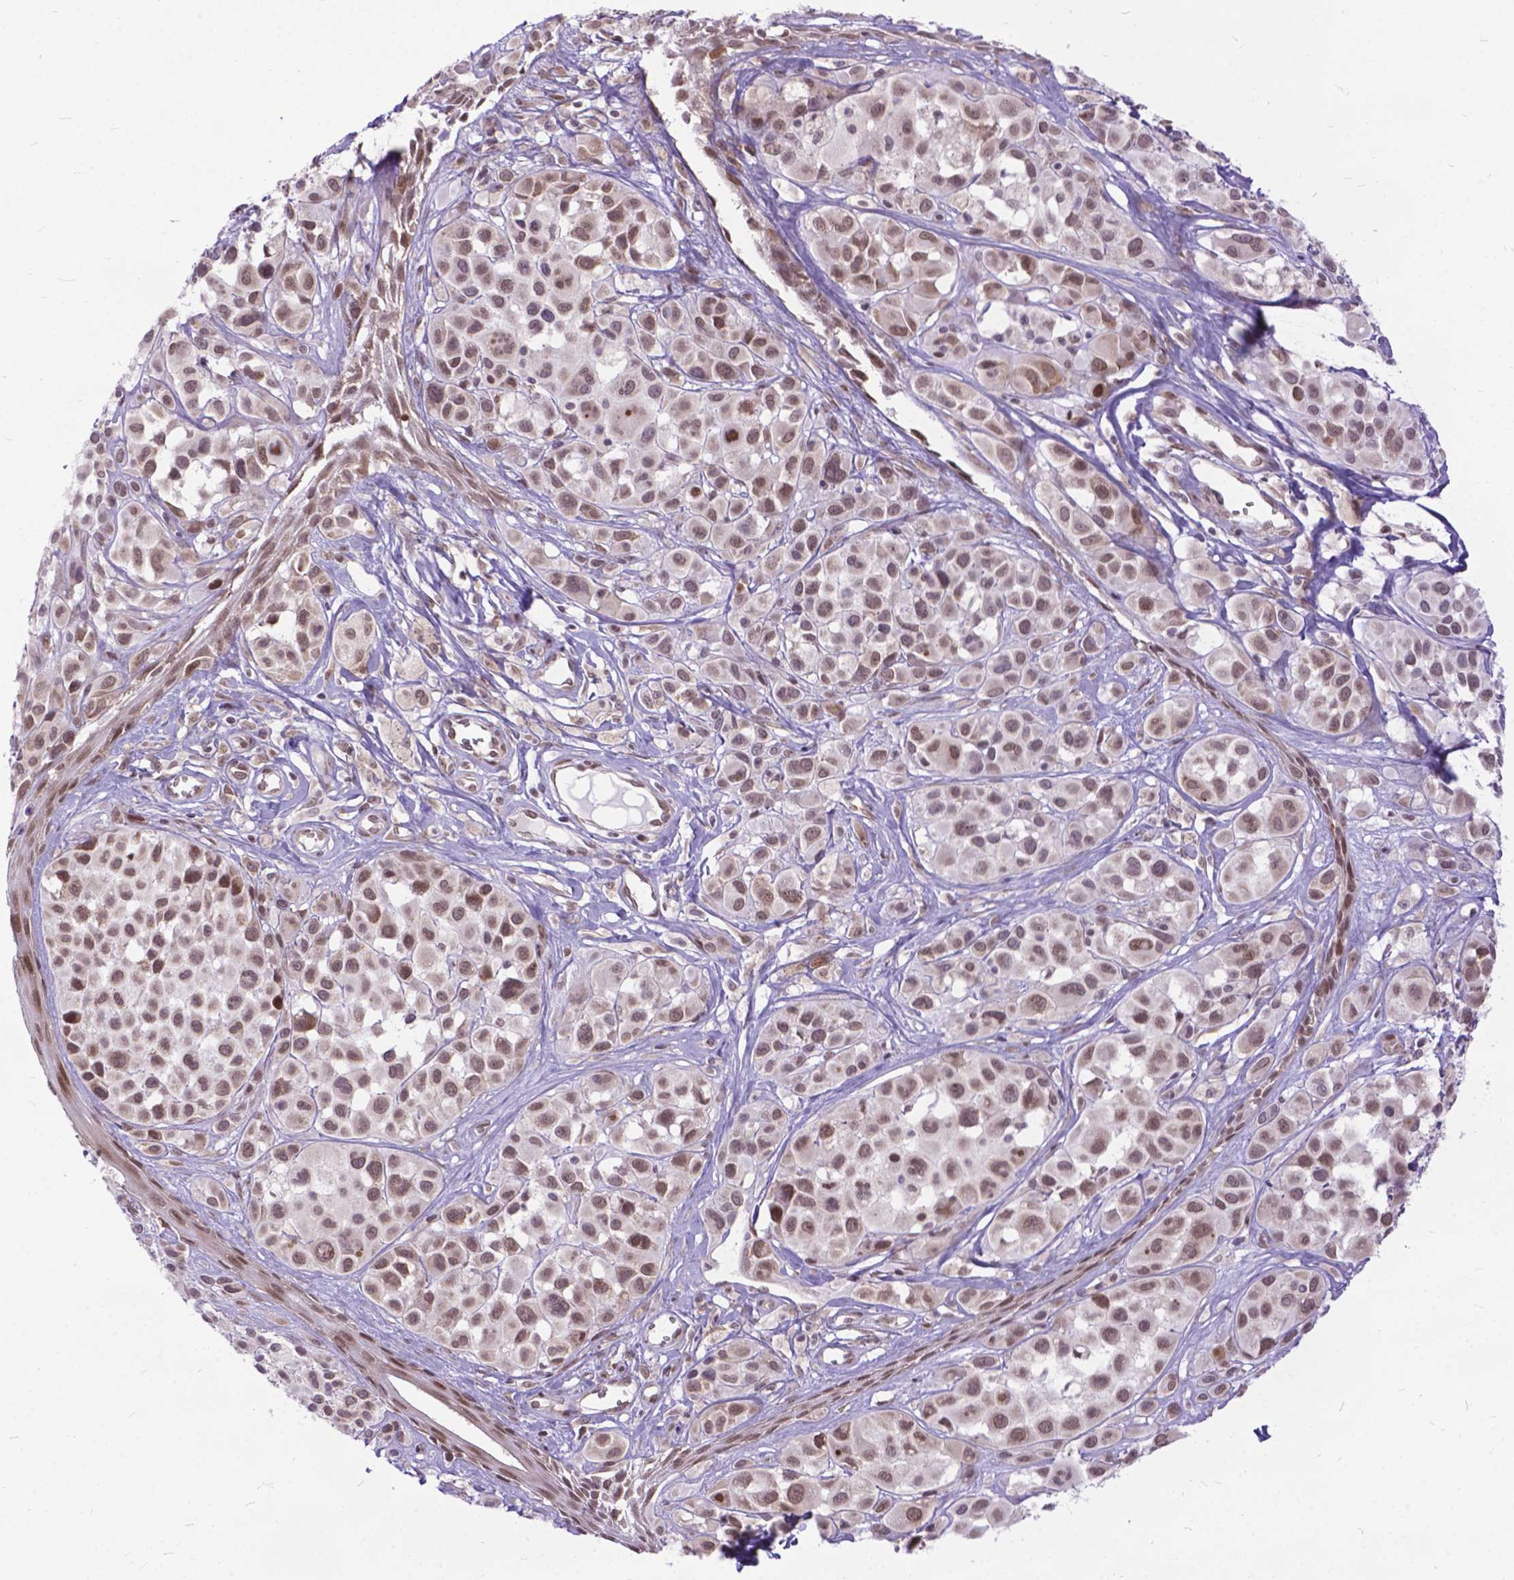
{"staining": {"intensity": "weak", "quantity": ">75%", "location": "nuclear"}, "tissue": "melanoma", "cell_type": "Tumor cells", "image_type": "cancer", "snomed": [{"axis": "morphology", "description": "Malignant melanoma, NOS"}, {"axis": "topography", "description": "Skin"}], "caption": "Immunohistochemistry (IHC) image of neoplastic tissue: malignant melanoma stained using IHC demonstrates low levels of weak protein expression localized specifically in the nuclear of tumor cells, appearing as a nuclear brown color.", "gene": "FAM124B", "patient": {"sex": "male", "age": 77}}